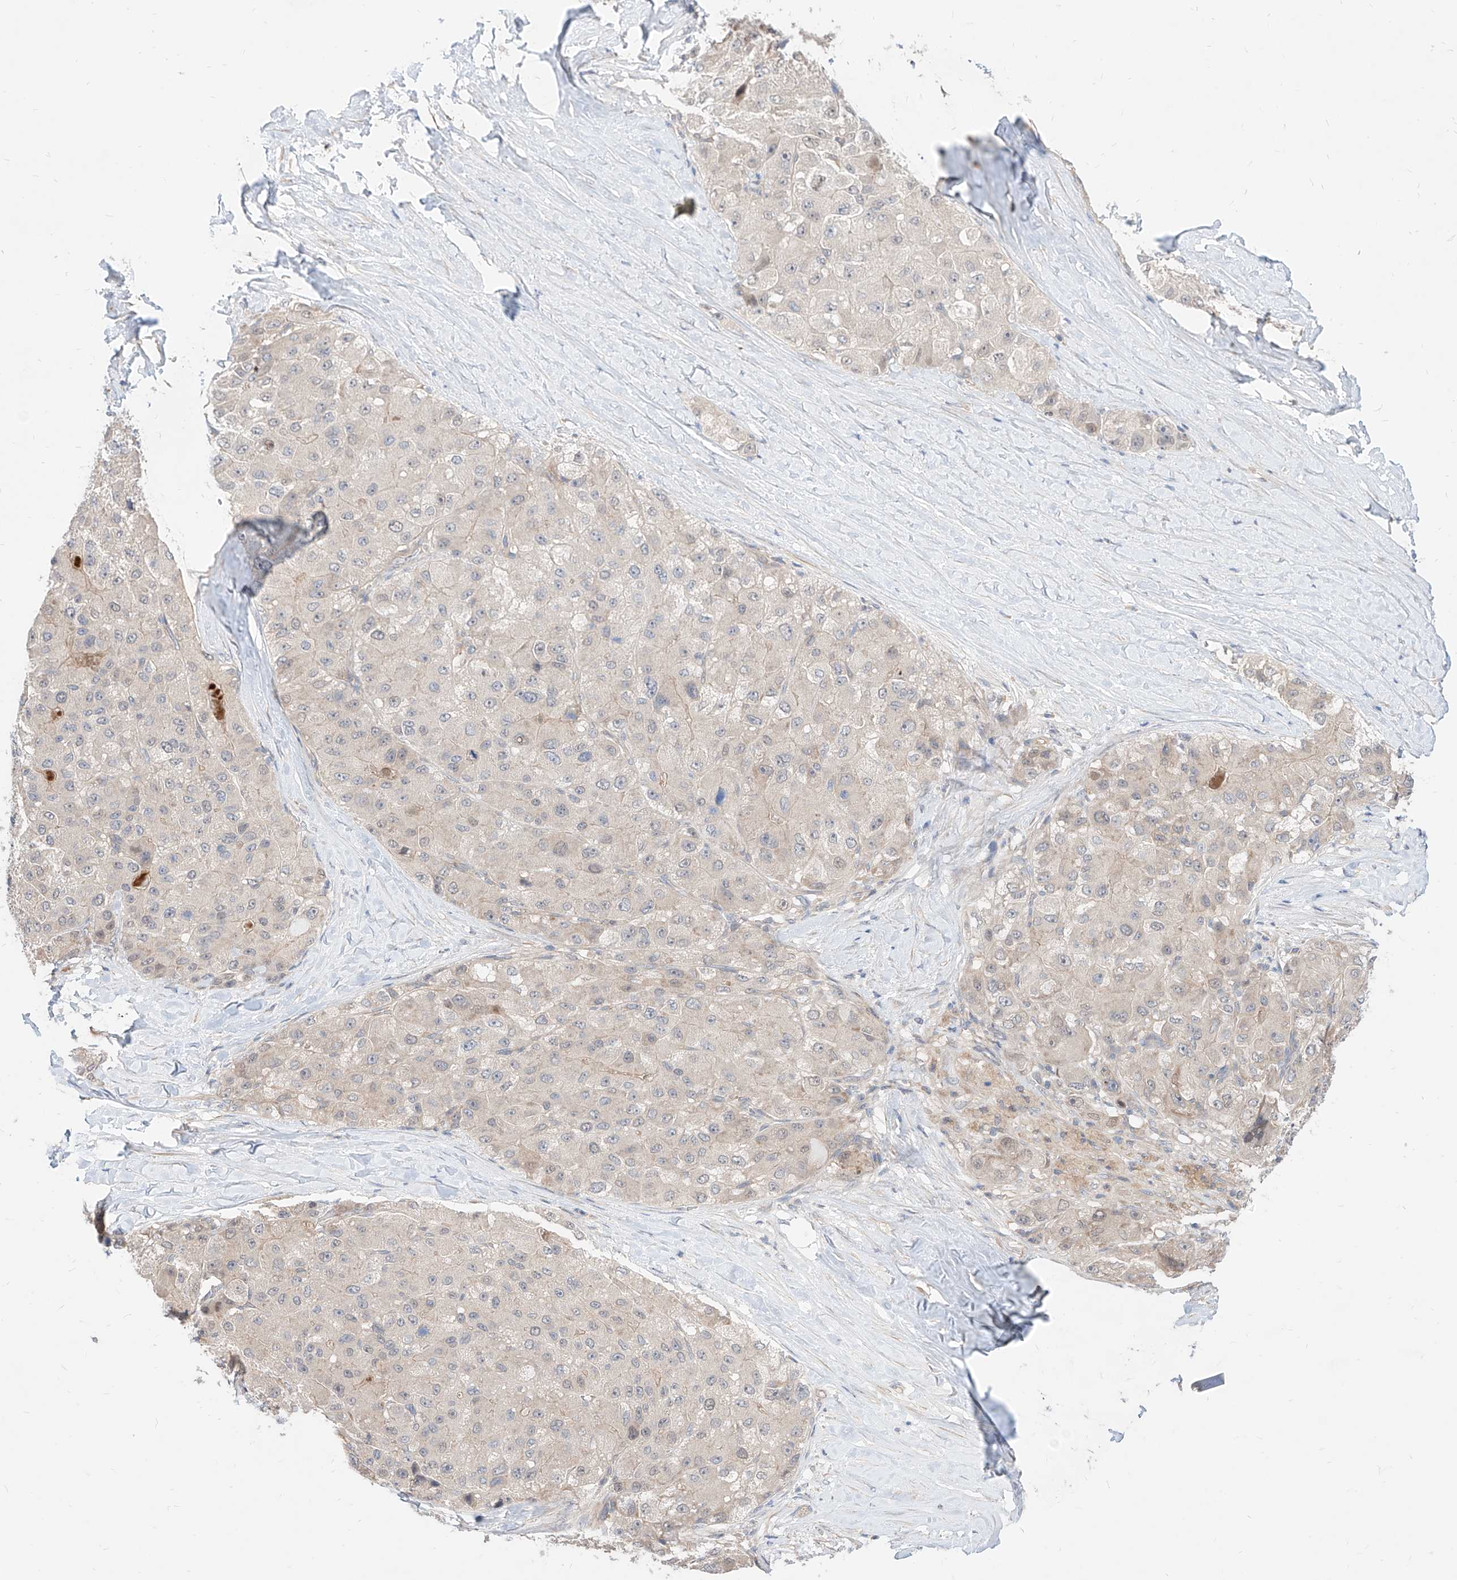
{"staining": {"intensity": "negative", "quantity": "none", "location": "none"}, "tissue": "liver cancer", "cell_type": "Tumor cells", "image_type": "cancer", "snomed": [{"axis": "morphology", "description": "Carcinoma, Hepatocellular, NOS"}, {"axis": "topography", "description": "Liver"}], "caption": "Tumor cells are negative for protein expression in human liver cancer (hepatocellular carcinoma).", "gene": "TSNAX", "patient": {"sex": "male", "age": 80}}